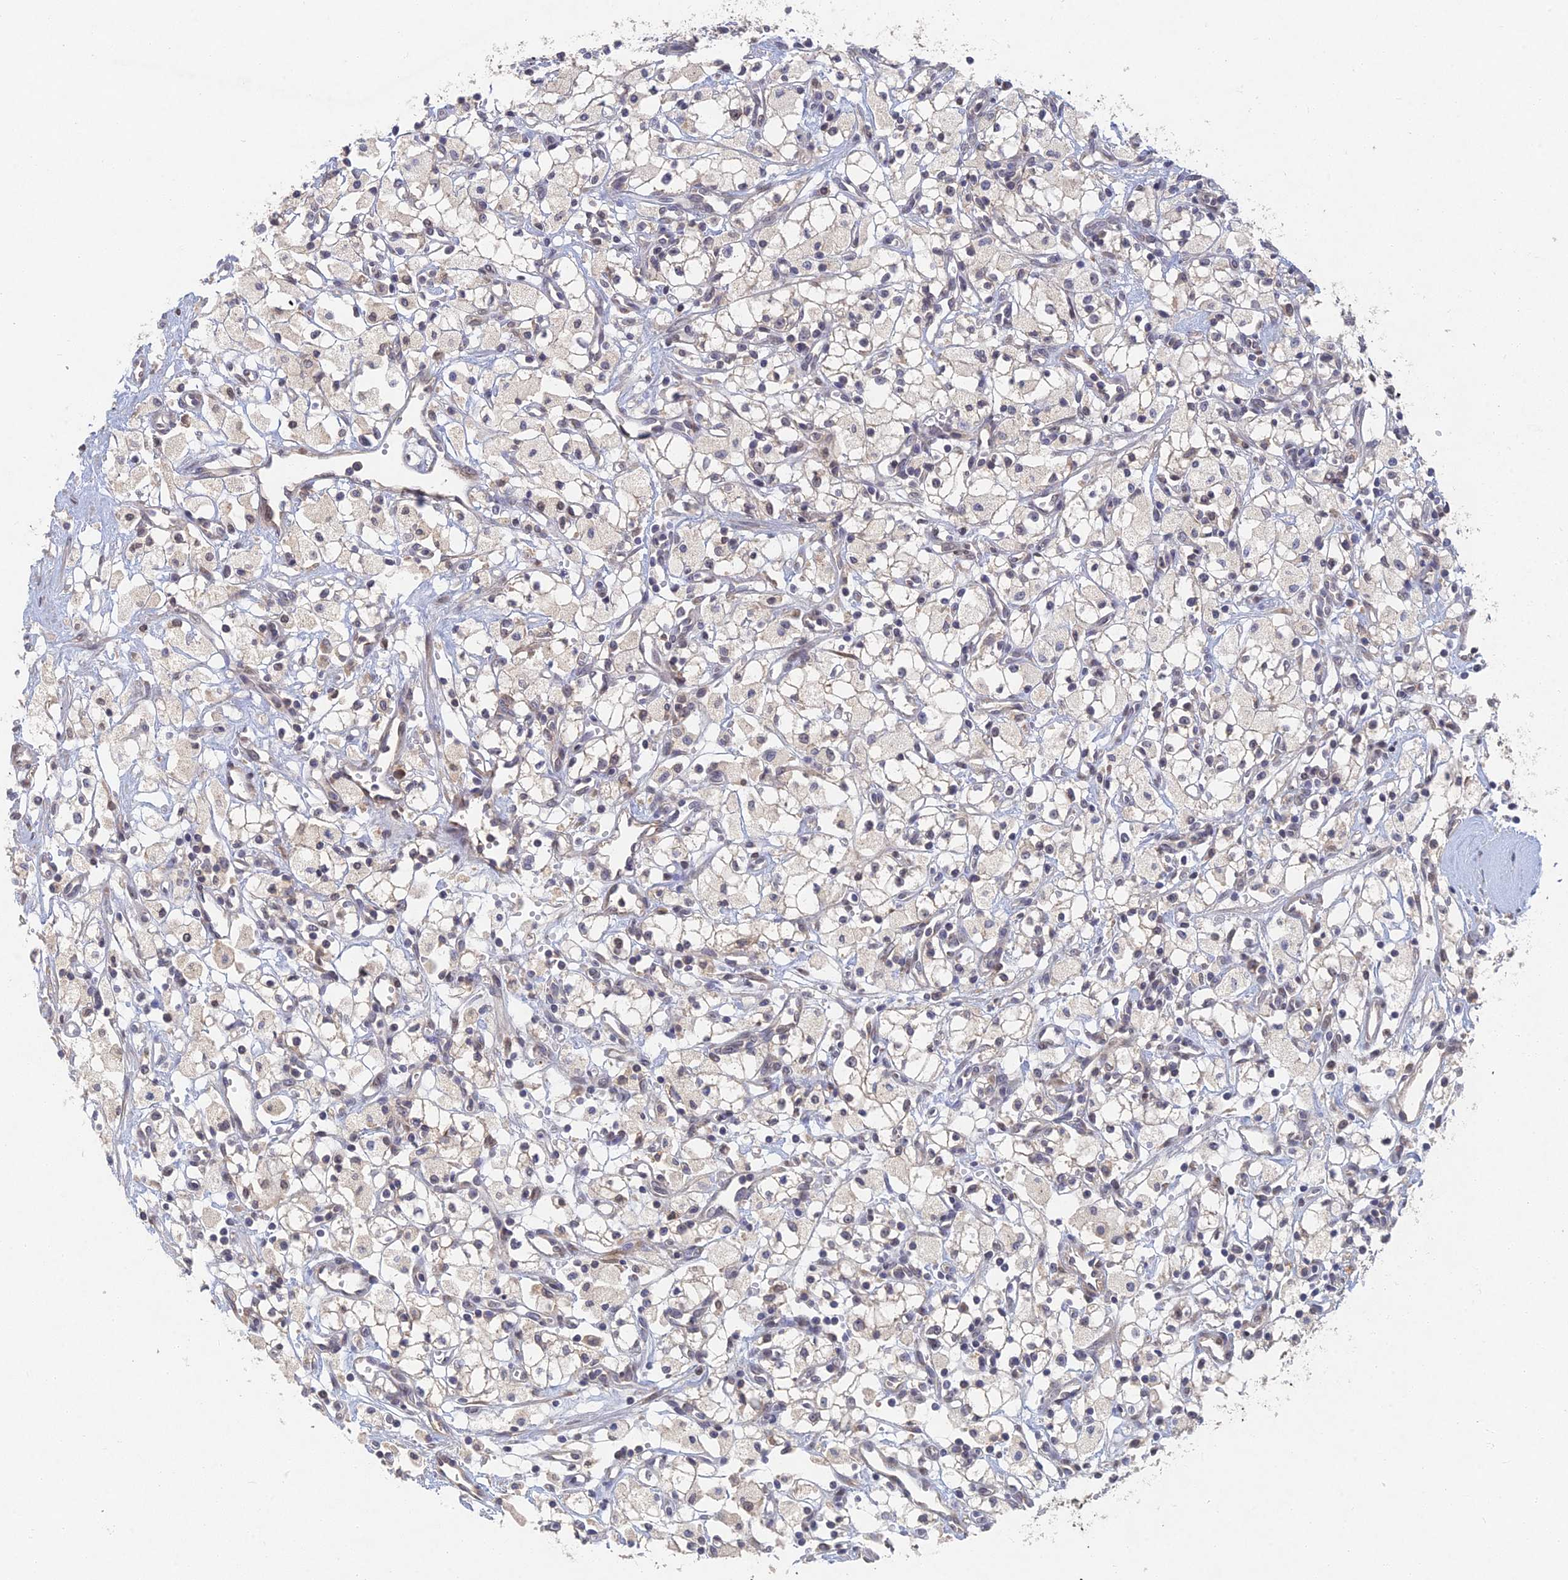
{"staining": {"intensity": "weak", "quantity": "<25%", "location": "cytoplasmic/membranous"}, "tissue": "renal cancer", "cell_type": "Tumor cells", "image_type": "cancer", "snomed": [{"axis": "morphology", "description": "Adenocarcinoma, NOS"}, {"axis": "topography", "description": "Kidney"}], "caption": "Renal adenocarcinoma was stained to show a protein in brown. There is no significant expression in tumor cells.", "gene": "GNA15", "patient": {"sex": "male", "age": 59}}